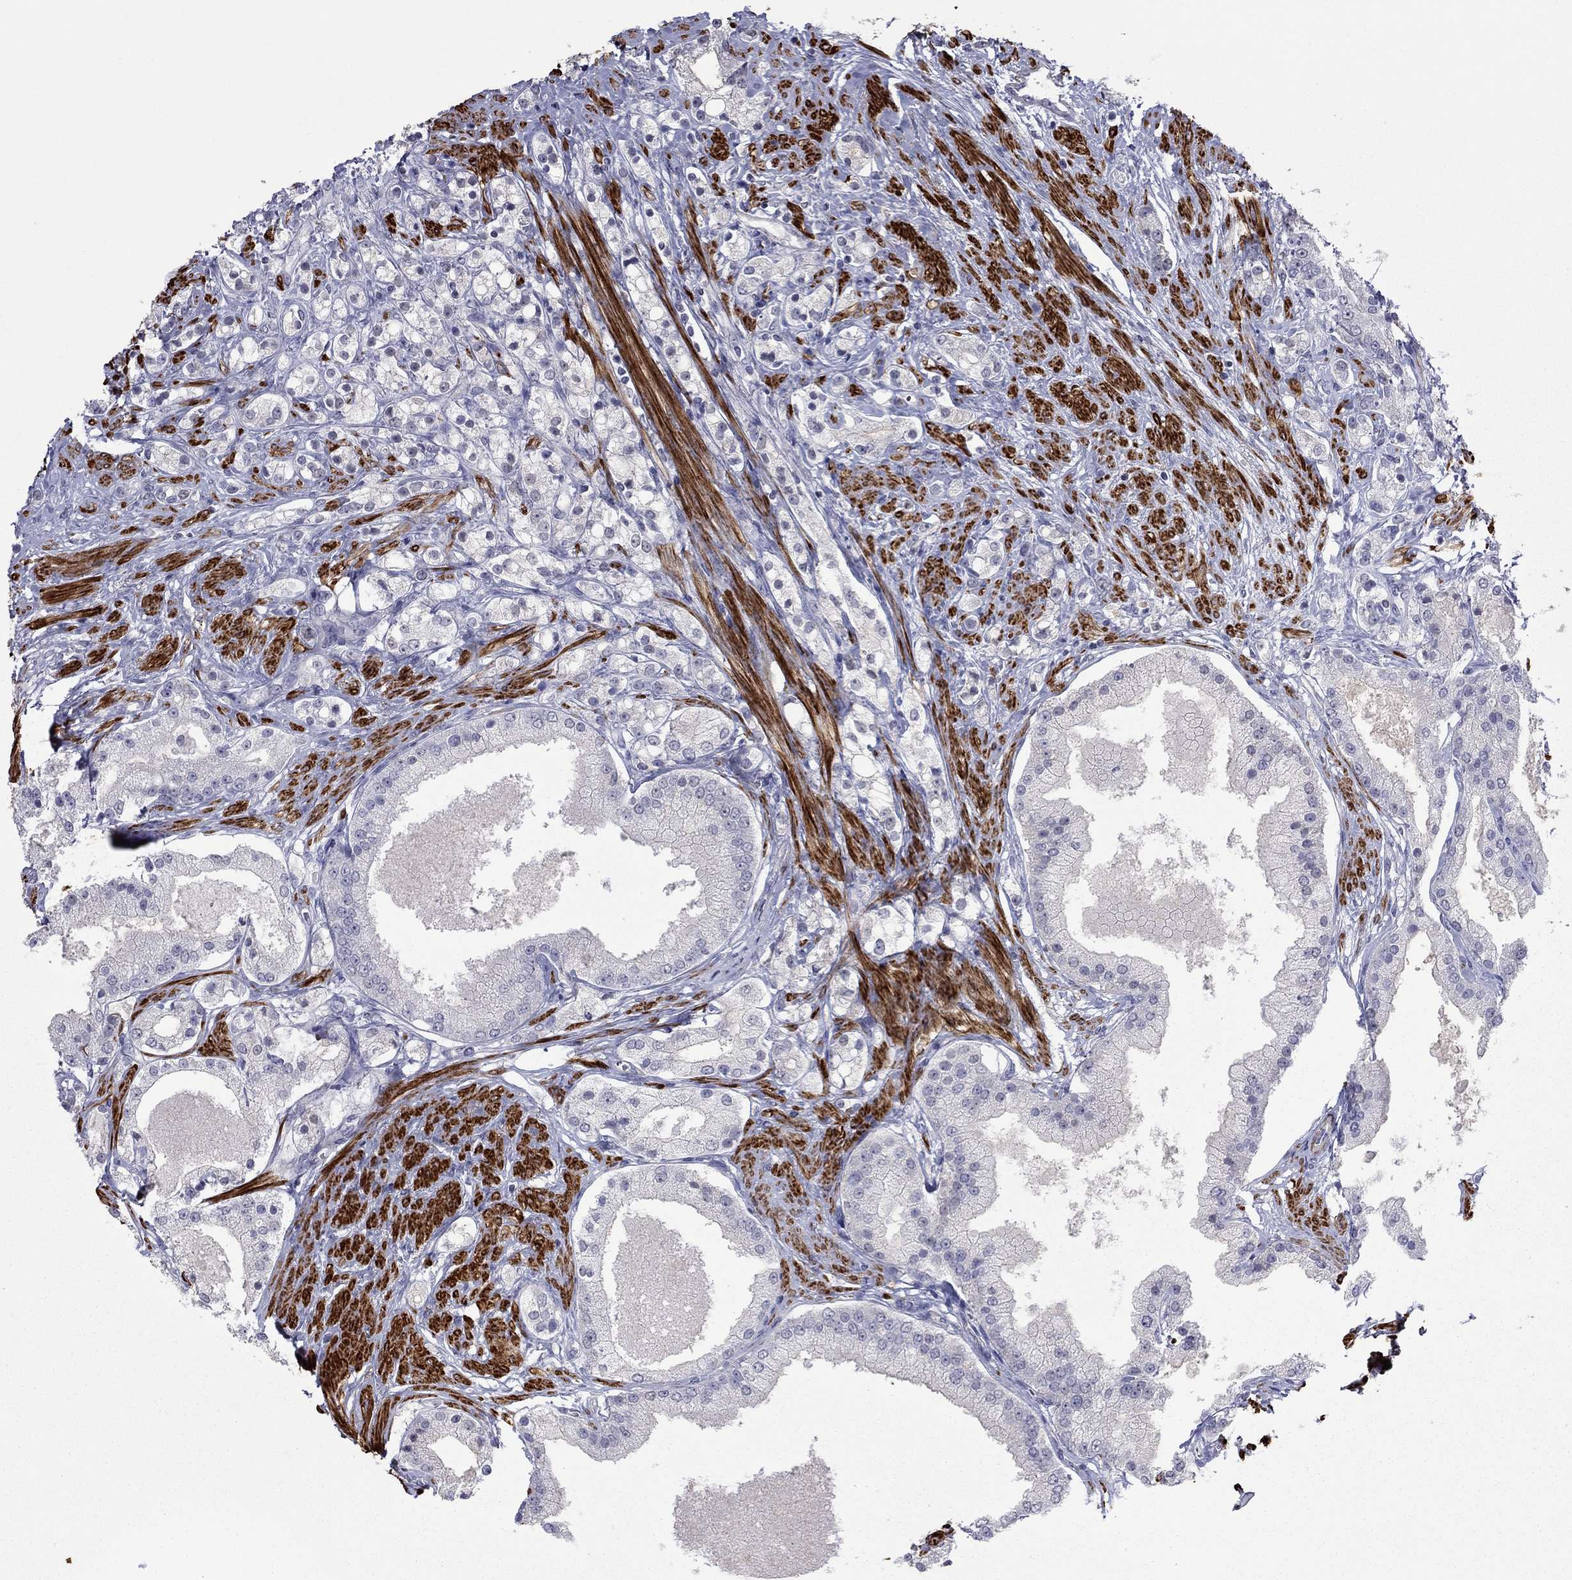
{"staining": {"intensity": "negative", "quantity": "none", "location": "none"}, "tissue": "prostate cancer", "cell_type": "Tumor cells", "image_type": "cancer", "snomed": [{"axis": "morphology", "description": "Adenocarcinoma, NOS"}, {"axis": "topography", "description": "Prostate and seminal vesicle, NOS"}, {"axis": "topography", "description": "Prostate"}], "caption": "Histopathology image shows no protein staining in tumor cells of prostate adenocarcinoma tissue. (IHC, brightfield microscopy, high magnification).", "gene": "IP6K3", "patient": {"sex": "male", "age": 67}}